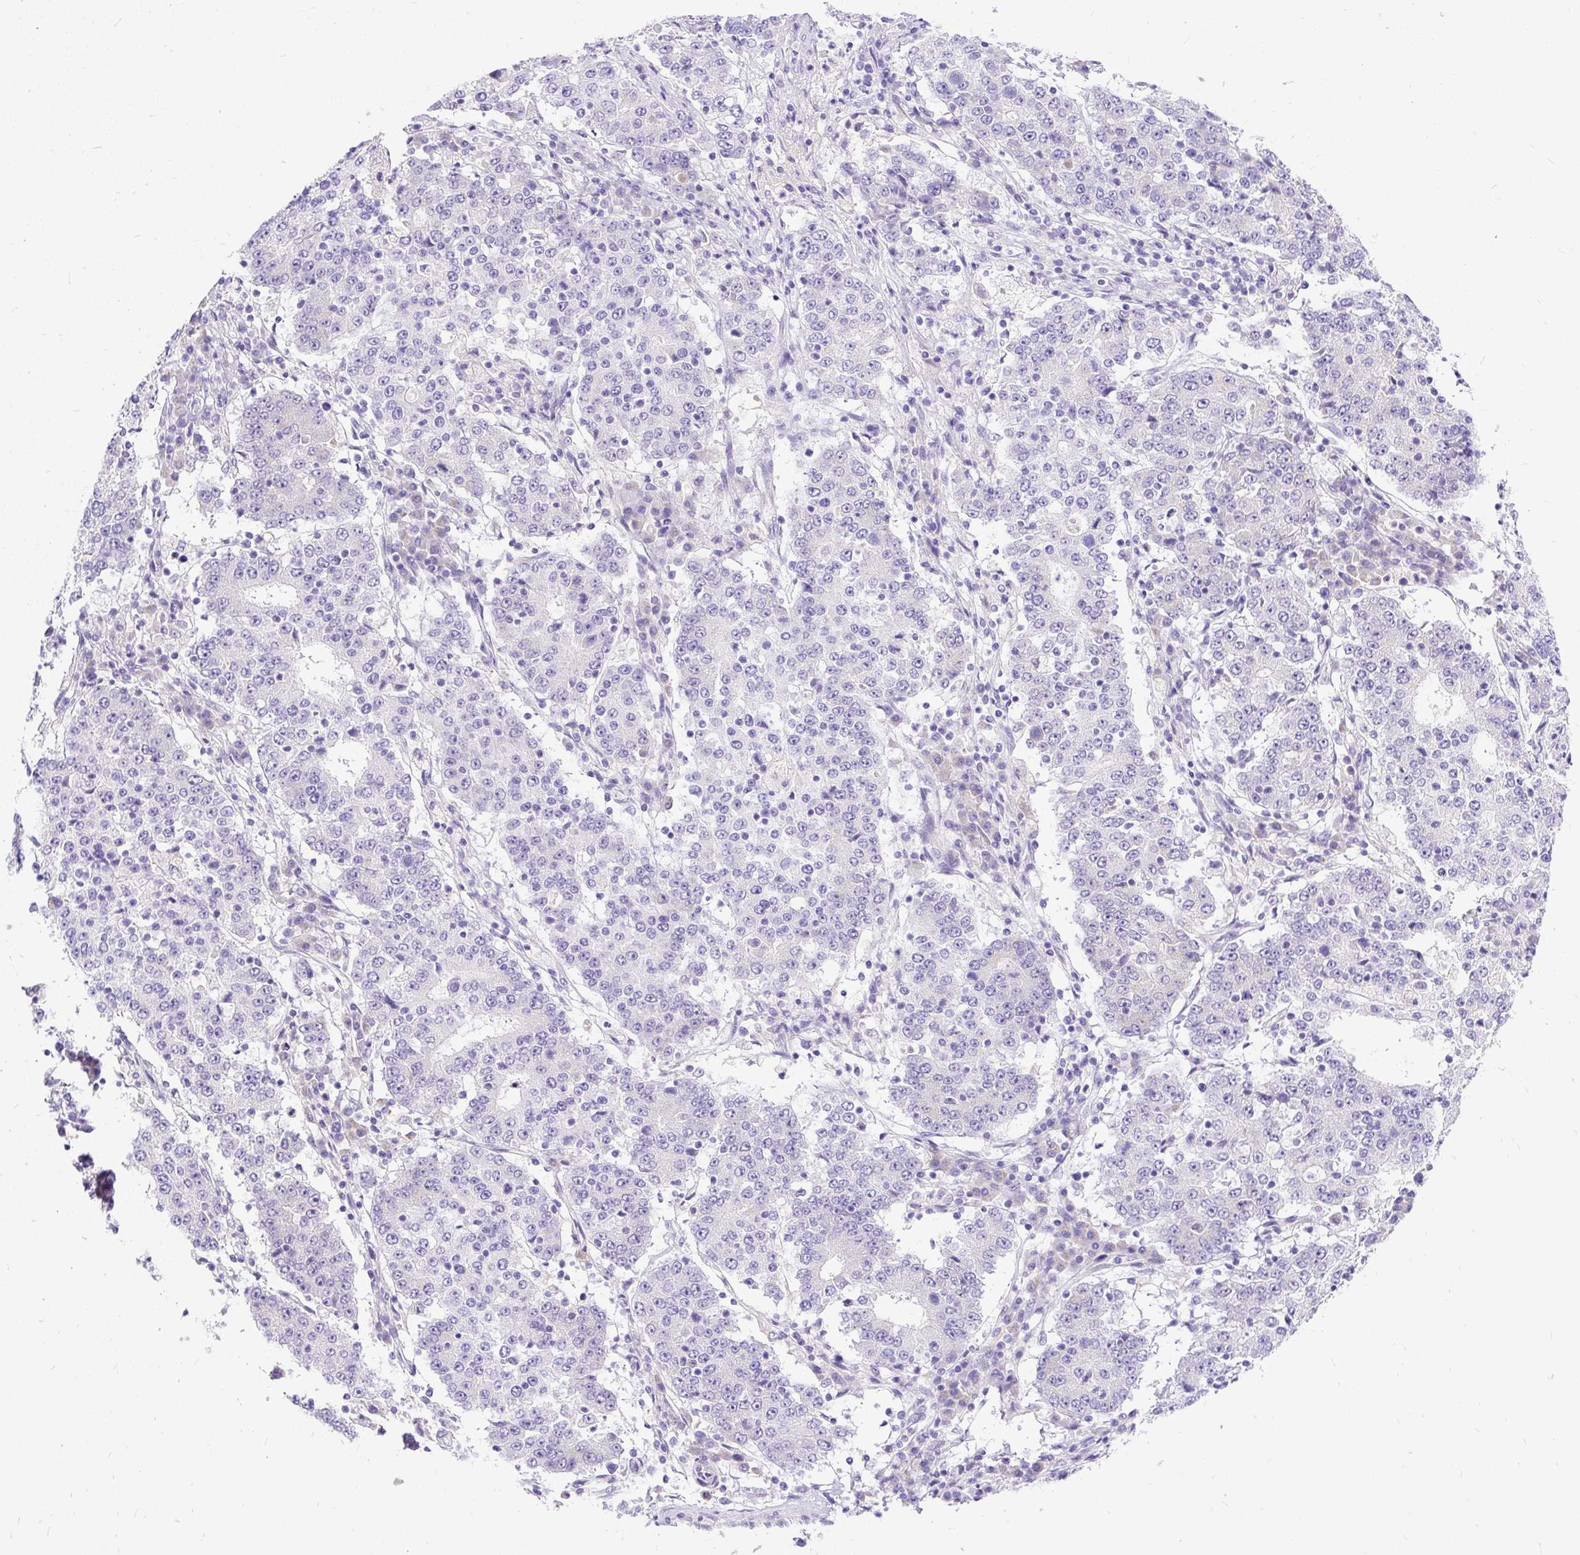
{"staining": {"intensity": "negative", "quantity": "none", "location": "none"}, "tissue": "stomach cancer", "cell_type": "Tumor cells", "image_type": "cancer", "snomed": [{"axis": "morphology", "description": "Adenocarcinoma, NOS"}, {"axis": "topography", "description": "Stomach"}], "caption": "Tumor cells show no significant staining in stomach cancer. (Immunohistochemistry, brightfield microscopy, high magnification).", "gene": "AMFR", "patient": {"sex": "male", "age": 59}}